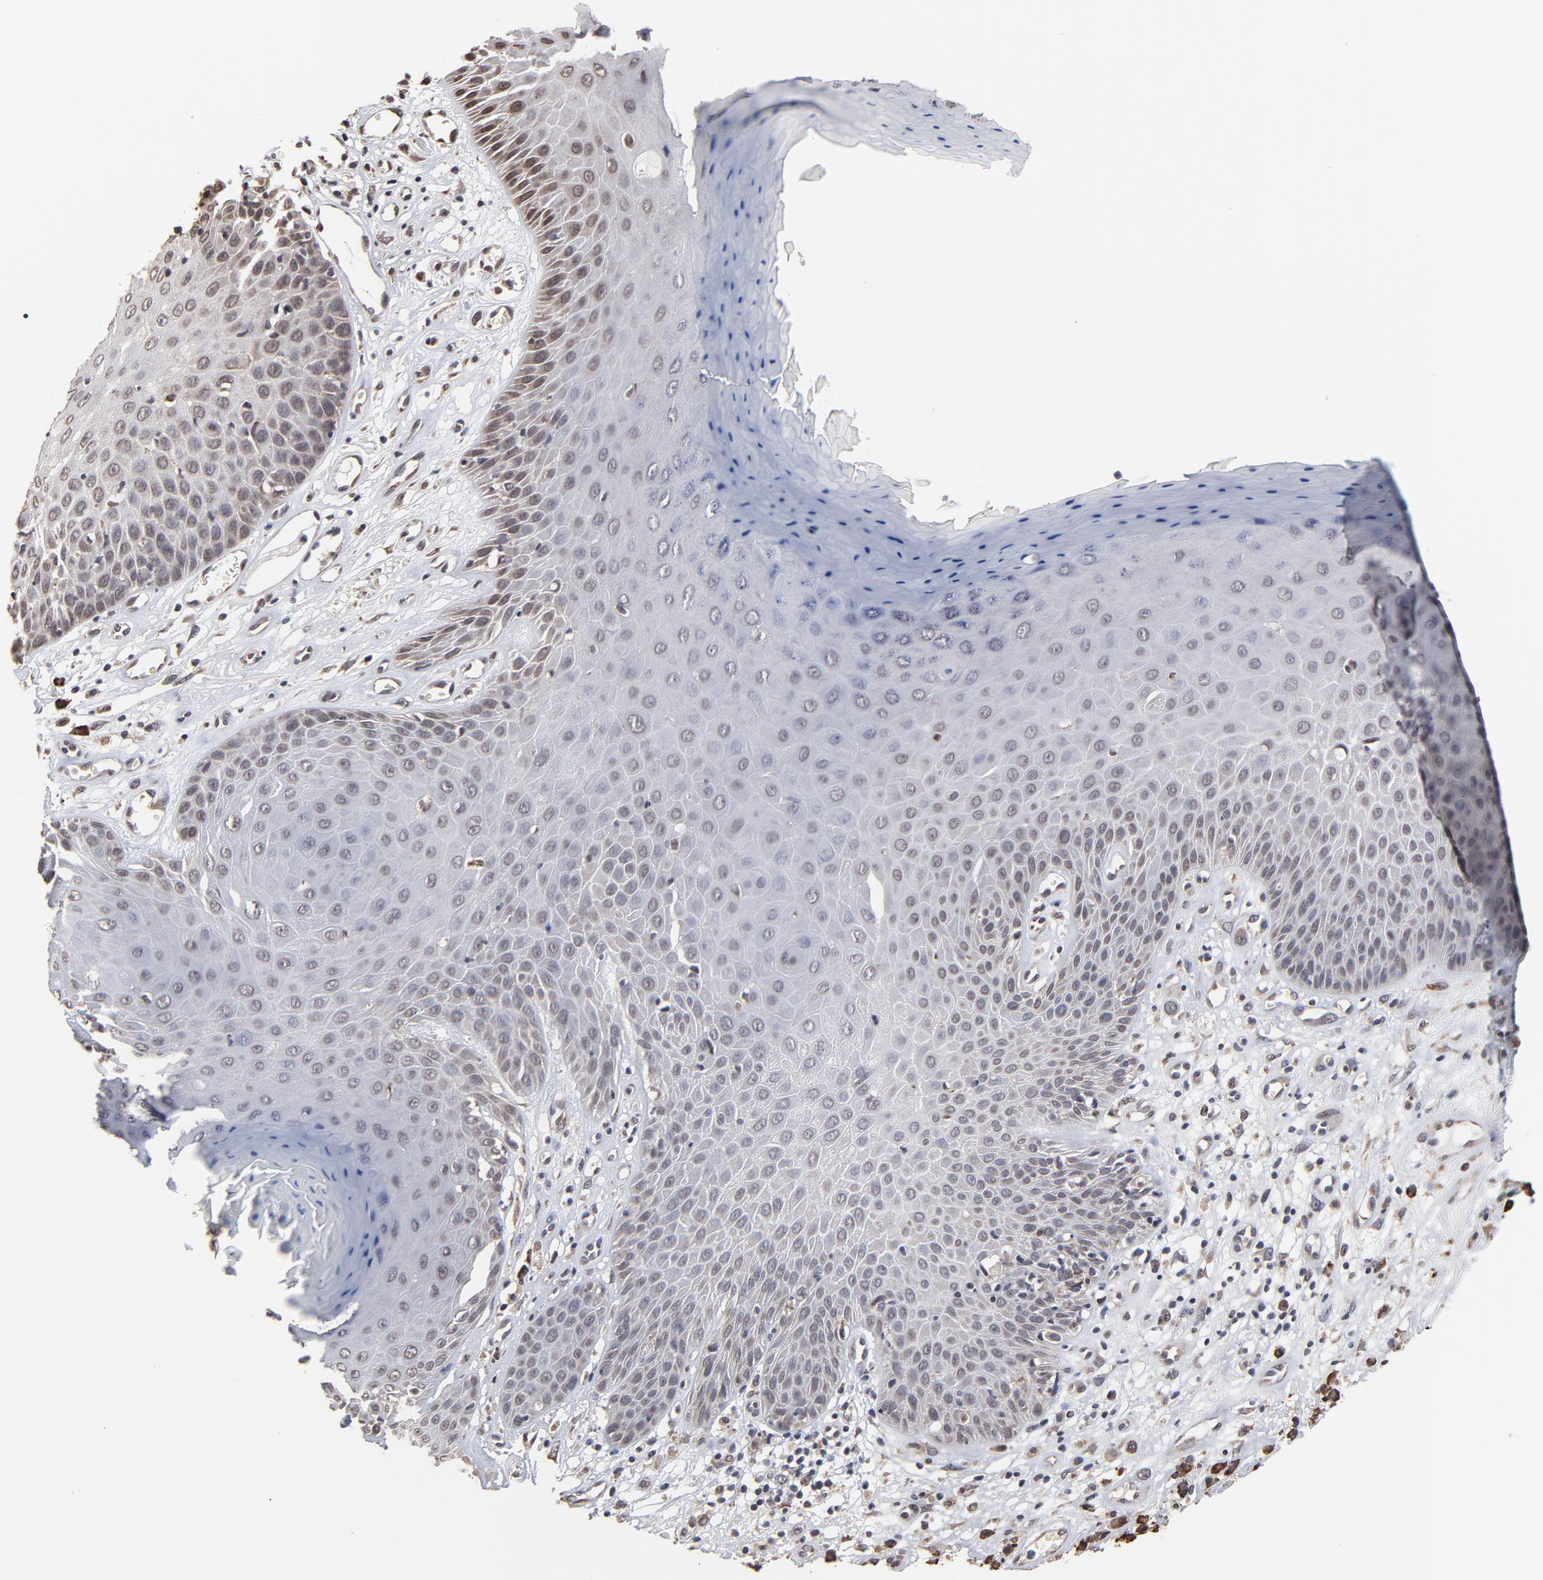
{"staining": {"intensity": "weak", "quantity": "<25%", "location": "cytoplasmic/membranous,nuclear"}, "tissue": "skin cancer", "cell_type": "Tumor cells", "image_type": "cancer", "snomed": [{"axis": "morphology", "description": "Squamous cell carcinoma, NOS"}, {"axis": "topography", "description": "Skin"}], "caption": "Tumor cells show no significant expression in skin cancer (squamous cell carcinoma). (Brightfield microscopy of DAB IHC at high magnification).", "gene": "CHM", "patient": {"sex": "male", "age": 65}}